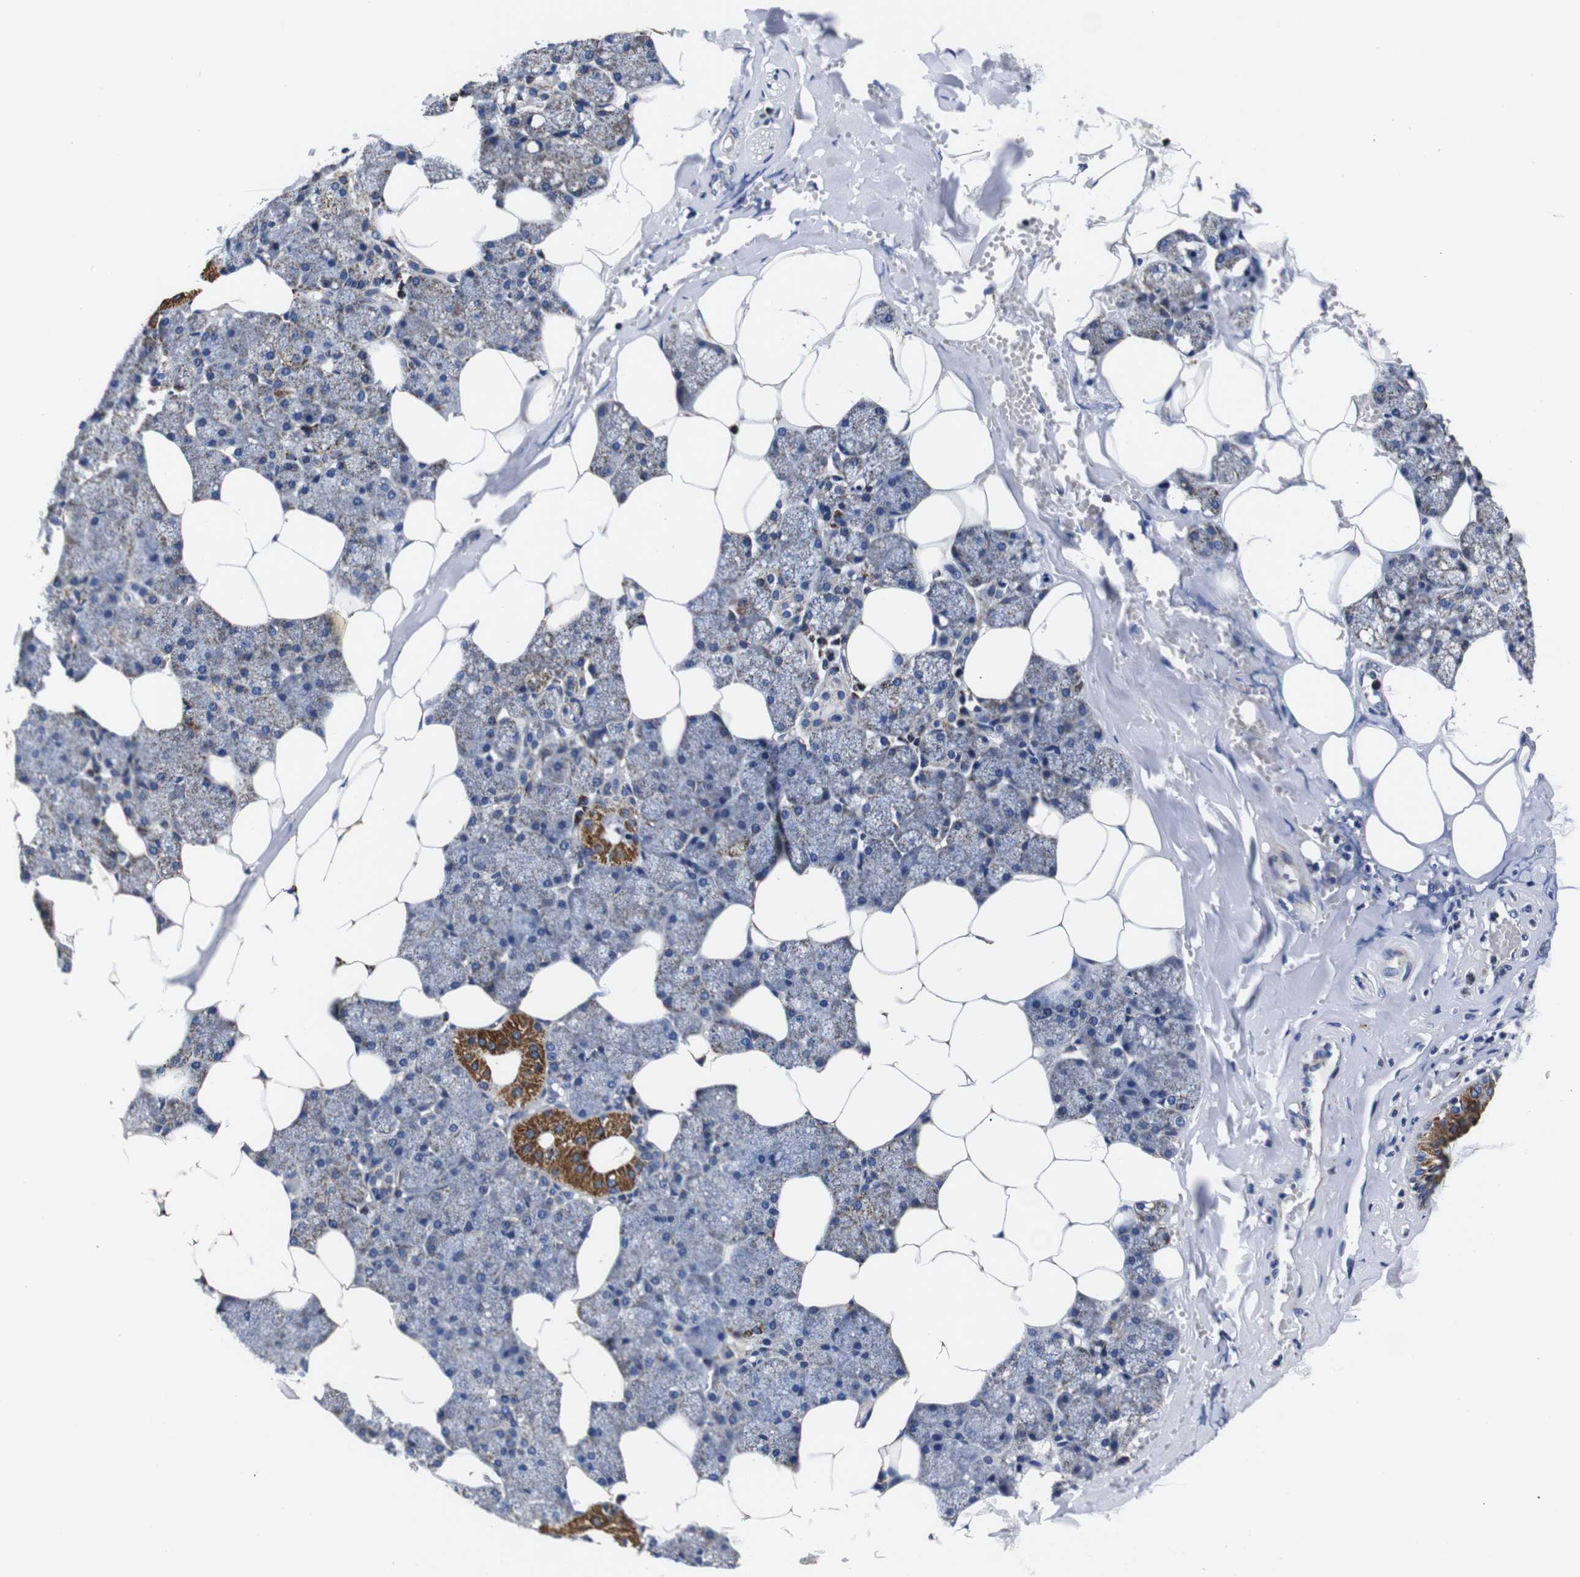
{"staining": {"intensity": "moderate", "quantity": "25%-75%", "location": "cytoplasmic/membranous"}, "tissue": "salivary gland", "cell_type": "Glandular cells", "image_type": "normal", "snomed": [{"axis": "morphology", "description": "Normal tissue, NOS"}, {"axis": "topography", "description": "Salivary gland"}], "caption": "Immunohistochemistry photomicrograph of benign salivary gland: human salivary gland stained using IHC shows medium levels of moderate protein expression localized specifically in the cytoplasmic/membranous of glandular cells, appearing as a cytoplasmic/membranous brown color.", "gene": "FKBP9", "patient": {"sex": "male", "age": 62}}